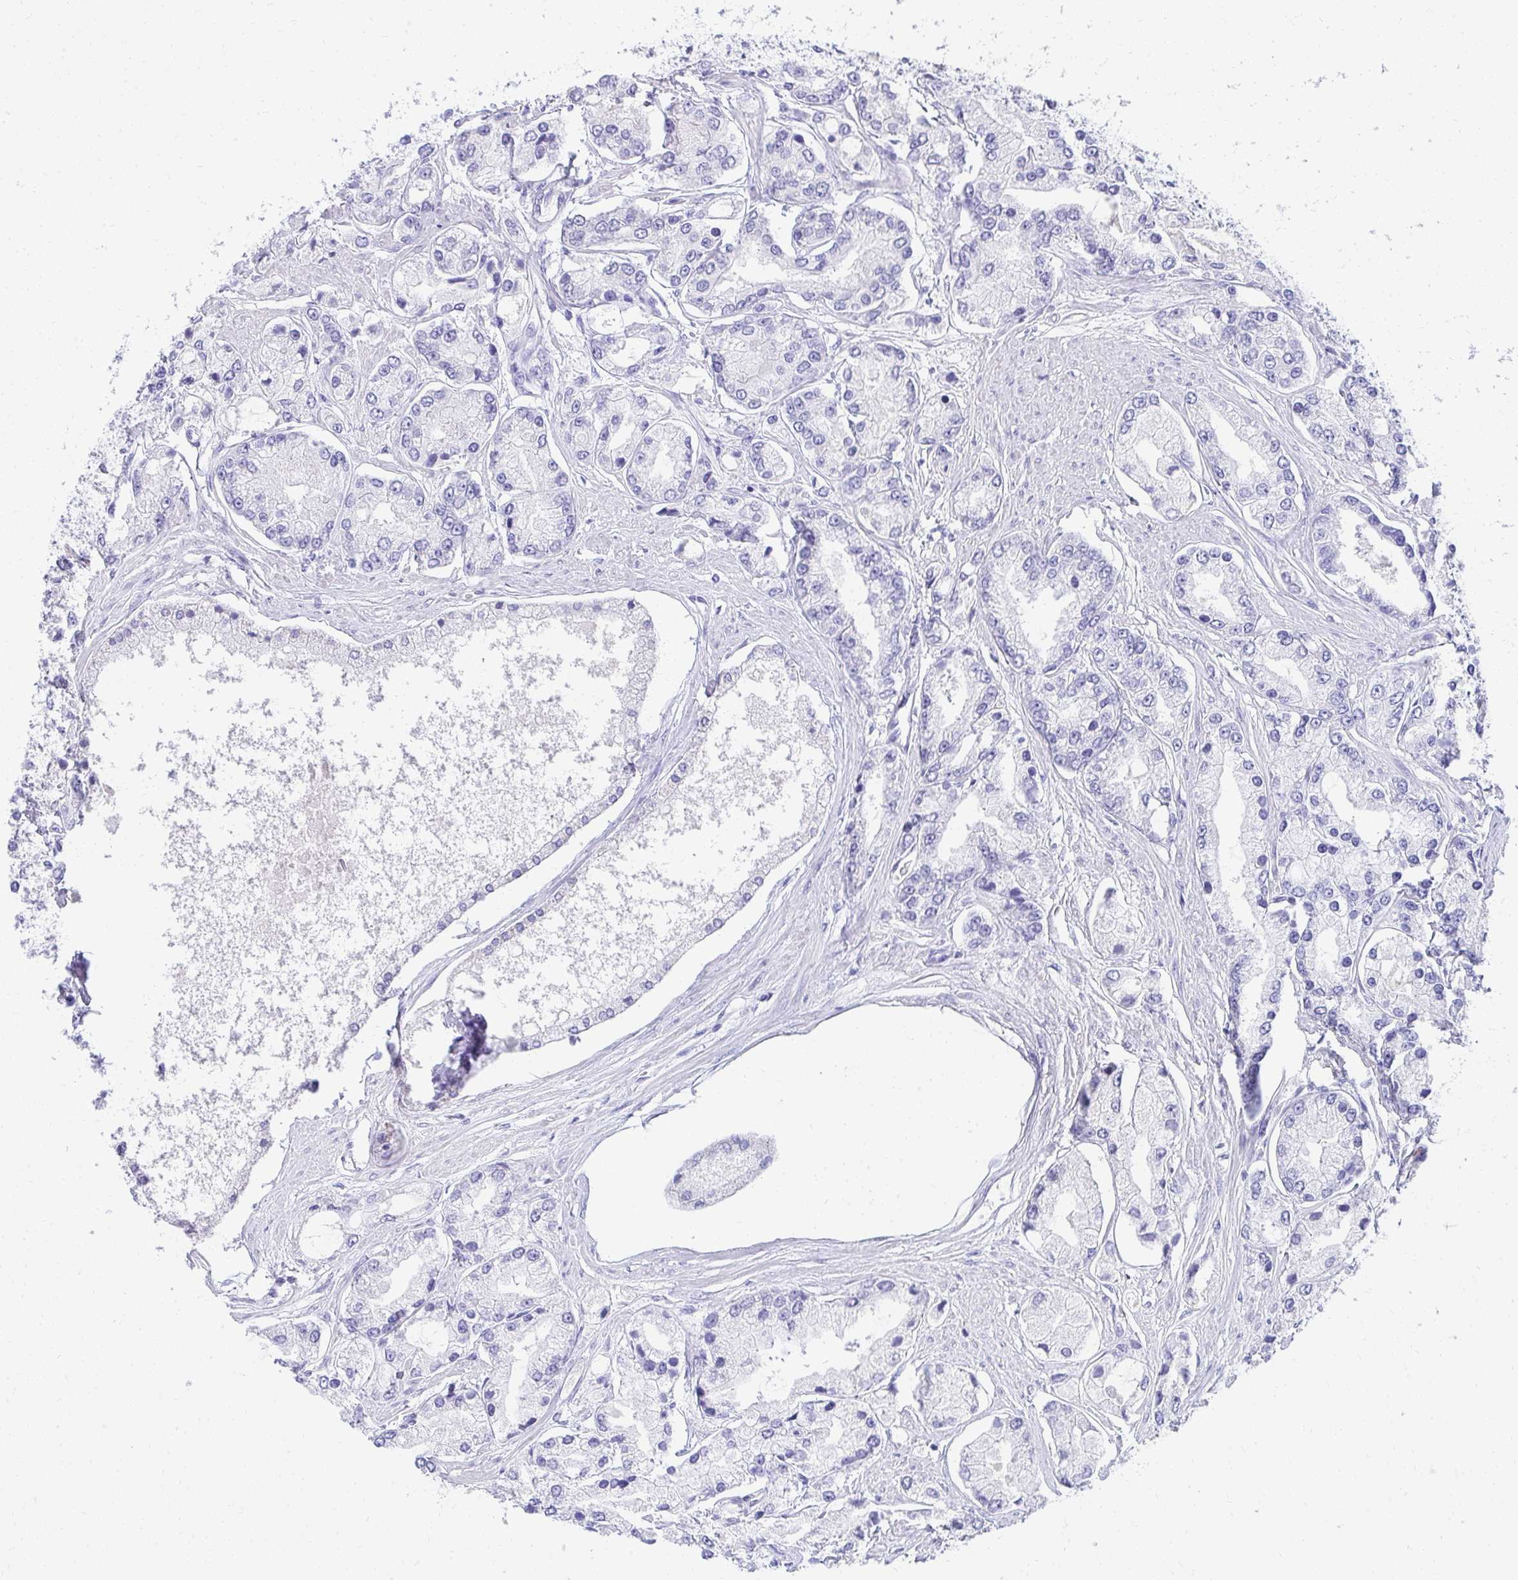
{"staining": {"intensity": "negative", "quantity": "none", "location": "none"}, "tissue": "prostate cancer", "cell_type": "Tumor cells", "image_type": "cancer", "snomed": [{"axis": "morphology", "description": "Adenocarcinoma, High grade"}, {"axis": "topography", "description": "Prostate"}], "caption": "Prostate cancer (high-grade adenocarcinoma) stained for a protein using immunohistochemistry shows no positivity tumor cells.", "gene": "SEC14L3", "patient": {"sex": "male", "age": 66}}